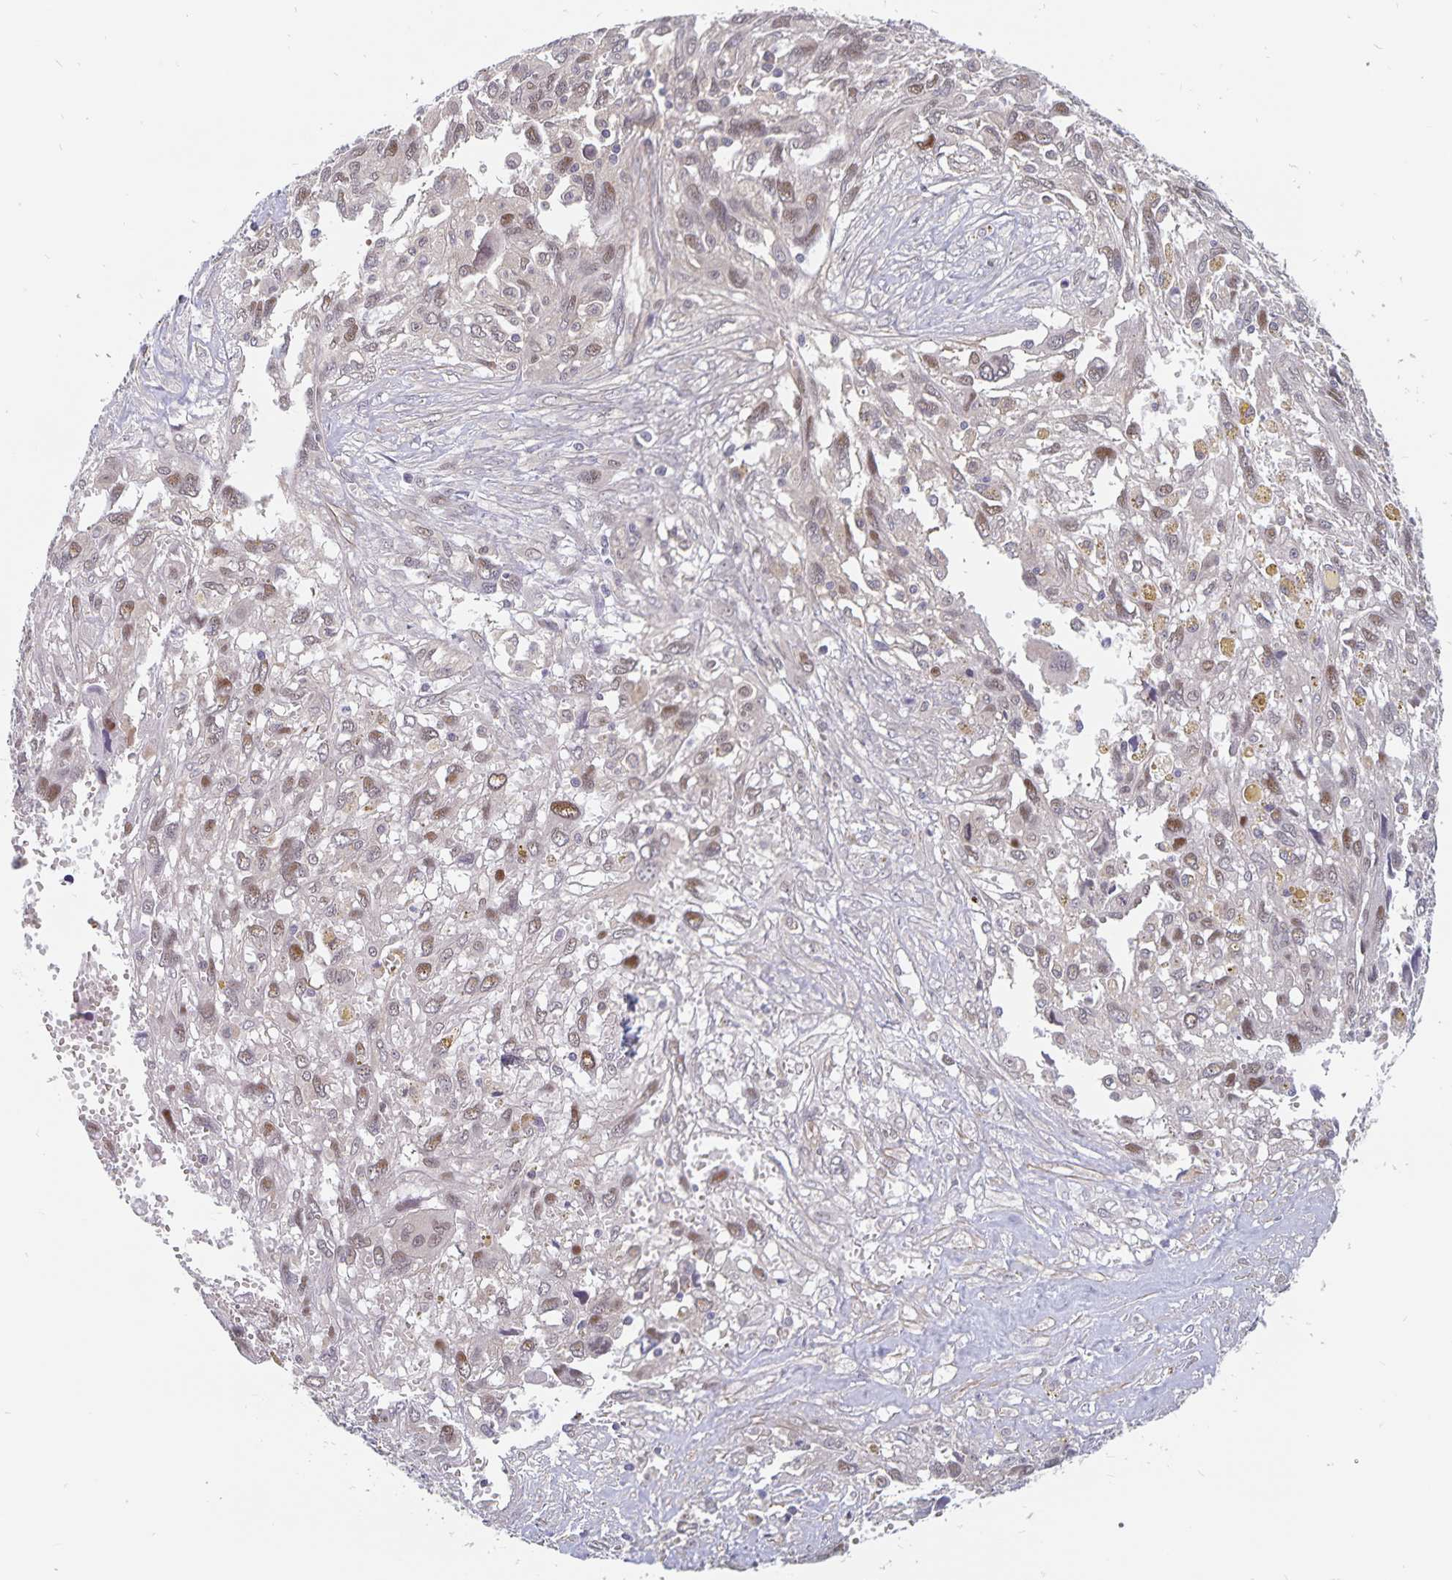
{"staining": {"intensity": "weak", "quantity": "25%-75%", "location": "nuclear"}, "tissue": "pancreatic cancer", "cell_type": "Tumor cells", "image_type": "cancer", "snomed": [{"axis": "morphology", "description": "Adenocarcinoma, NOS"}, {"axis": "topography", "description": "Pancreas"}], "caption": "Immunohistochemistry (IHC) staining of adenocarcinoma (pancreatic), which demonstrates low levels of weak nuclear positivity in about 25%-75% of tumor cells indicating weak nuclear protein positivity. The staining was performed using DAB (brown) for protein detection and nuclei were counterstained in hematoxylin (blue).", "gene": "BAG6", "patient": {"sex": "female", "age": 47}}